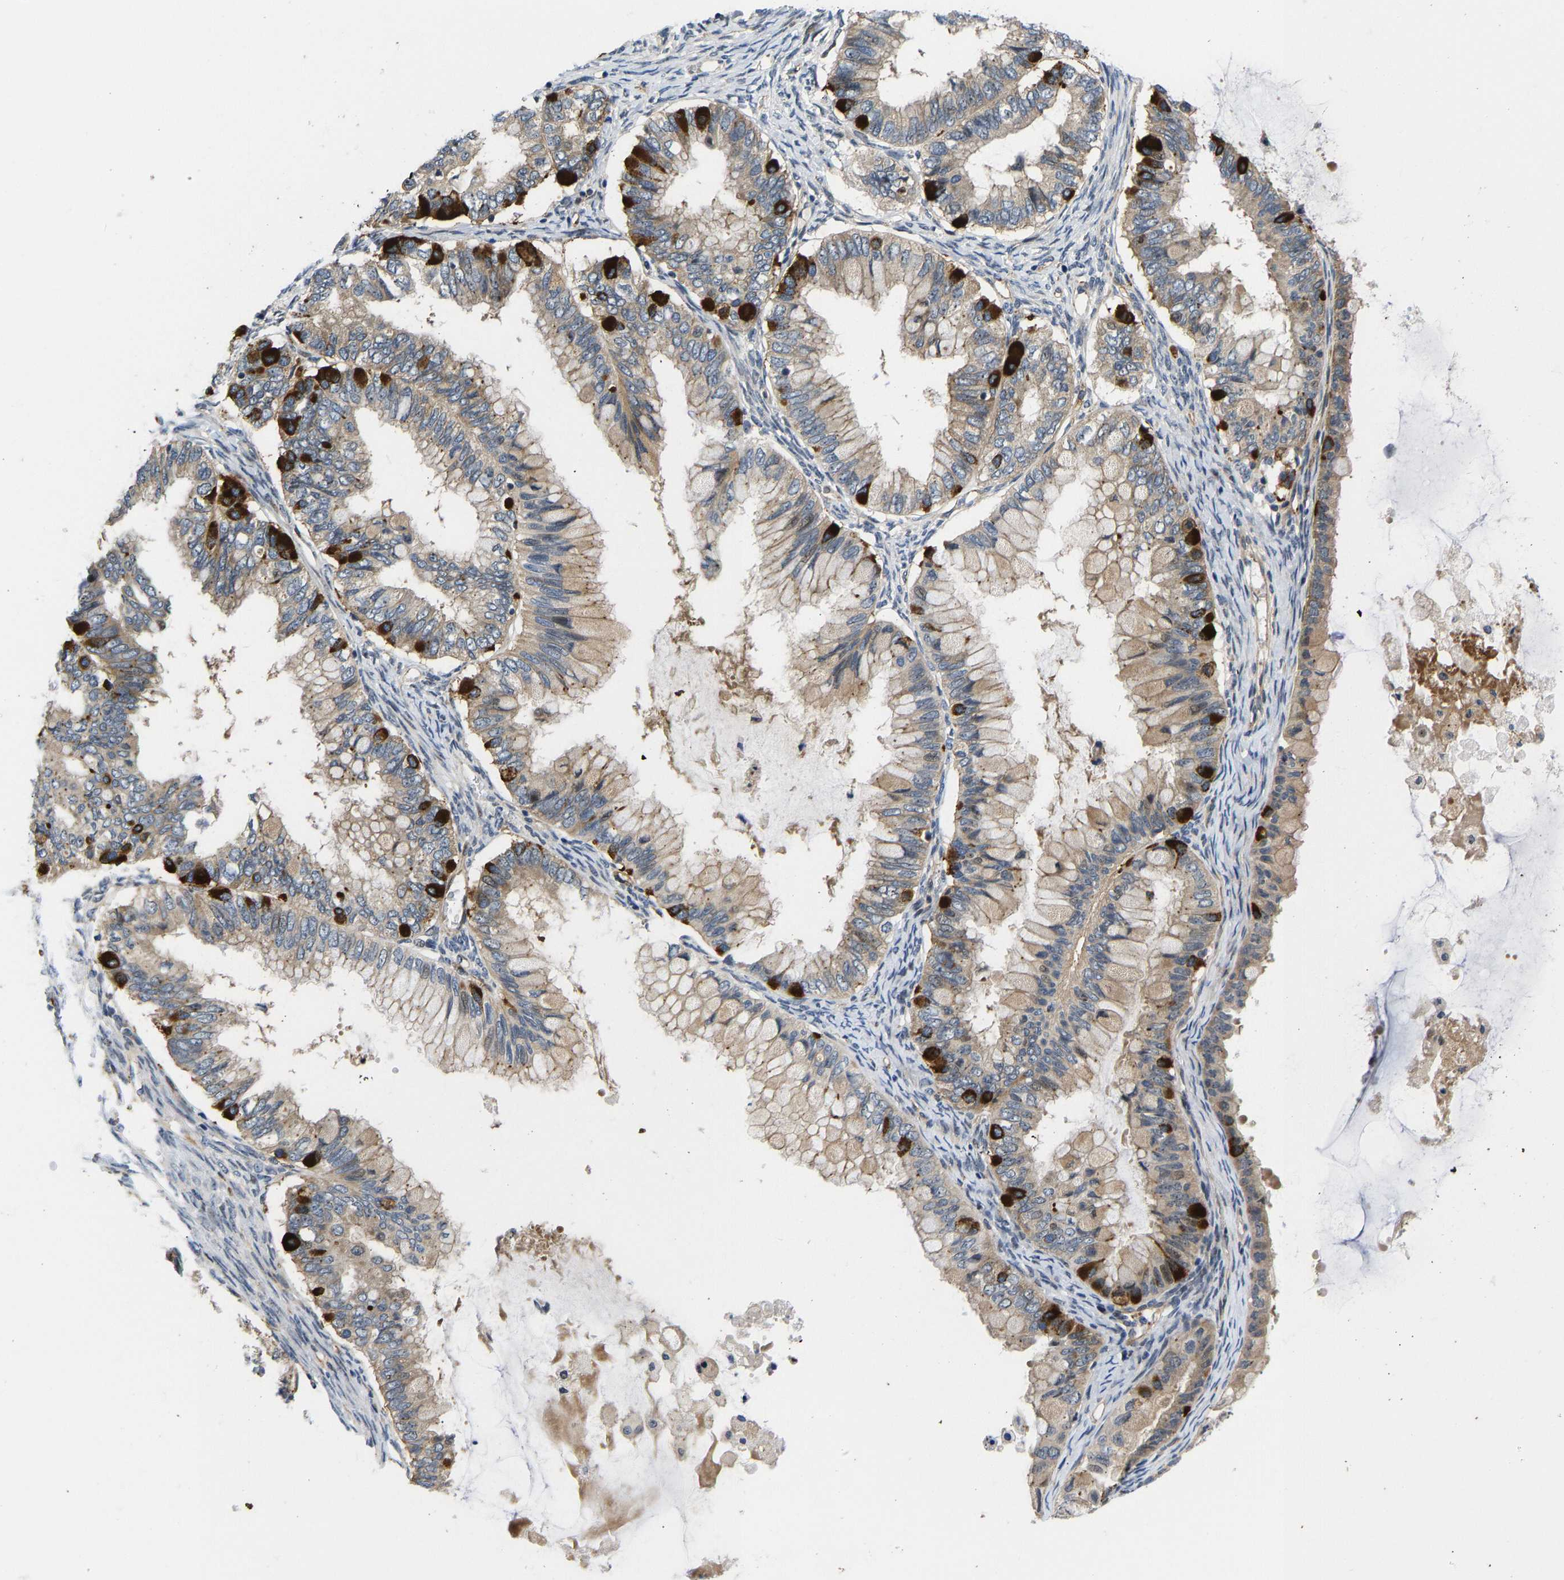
{"staining": {"intensity": "strong", "quantity": "25%-75%", "location": "cytoplasmic/membranous"}, "tissue": "ovarian cancer", "cell_type": "Tumor cells", "image_type": "cancer", "snomed": [{"axis": "morphology", "description": "Cystadenocarcinoma, mucinous, NOS"}, {"axis": "topography", "description": "Ovary"}], "caption": "Brown immunohistochemical staining in human ovarian cancer (mucinous cystadenocarcinoma) demonstrates strong cytoplasmic/membranous positivity in approximately 25%-75% of tumor cells. Using DAB (3,3'-diaminobenzidine) (brown) and hematoxylin (blue) stains, captured at high magnification using brightfield microscopy.", "gene": "RESF1", "patient": {"sex": "female", "age": 80}}